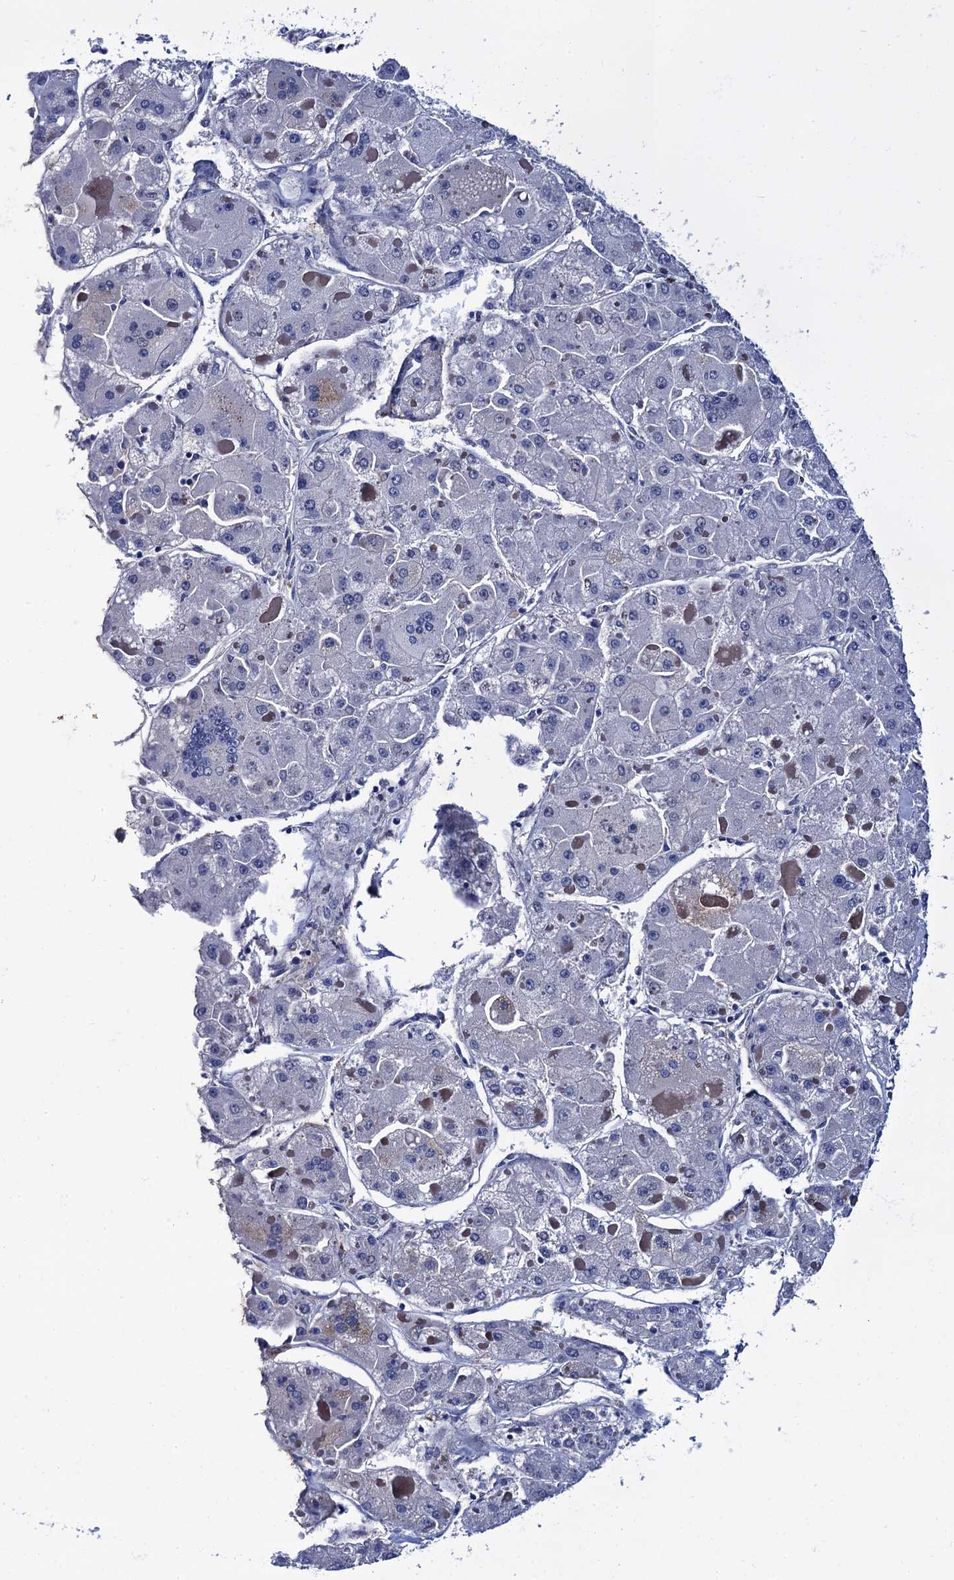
{"staining": {"intensity": "negative", "quantity": "none", "location": "none"}, "tissue": "liver cancer", "cell_type": "Tumor cells", "image_type": "cancer", "snomed": [{"axis": "morphology", "description": "Carcinoma, Hepatocellular, NOS"}, {"axis": "topography", "description": "Liver"}], "caption": "This micrograph is of liver cancer stained with immunohistochemistry (IHC) to label a protein in brown with the nuclei are counter-stained blue. There is no expression in tumor cells.", "gene": "ZDHHC18", "patient": {"sex": "female", "age": 73}}